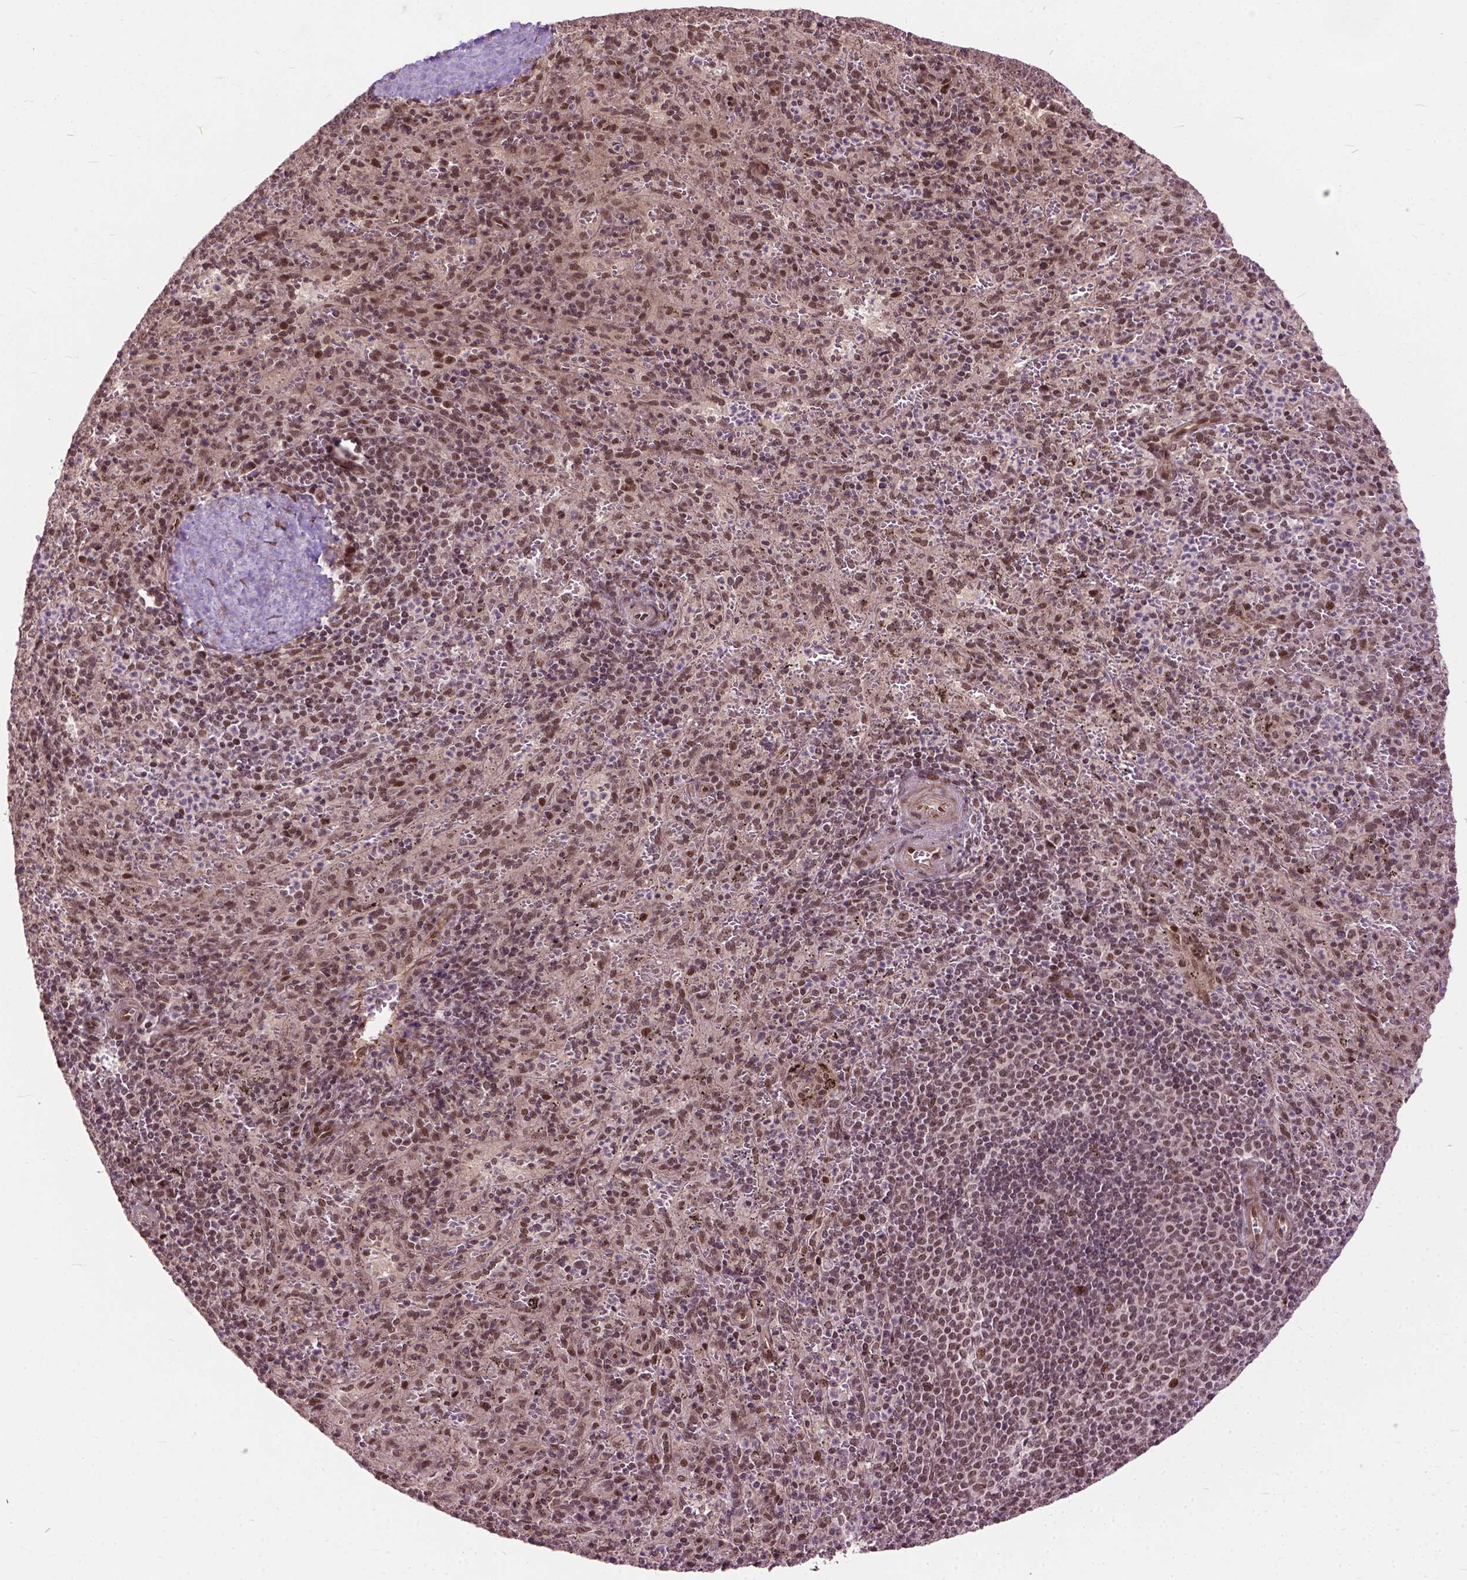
{"staining": {"intensity": "moderate", "quantity": ">75%", "location": "nuclear"}, "tissue": "spleen", "cell_type": "Cells in red pulp", "image_type": "normal", "snomed": [{"axis": "morphology", "description": "Normal tissue, NOS"}, {"axis": "topography", "description": "Spleen"}], "caption": "Immunohistochemistry (IHC) micrograph of unremarkable spleen: human spleen stained using IHC reveals medium levels of moderate protein expression localized specifically in the nuclear of cells in red pulp, appearing as a nuclear brown color.", "gene": "ZNF630", "patient": {"sex": "male", "age": 57}}